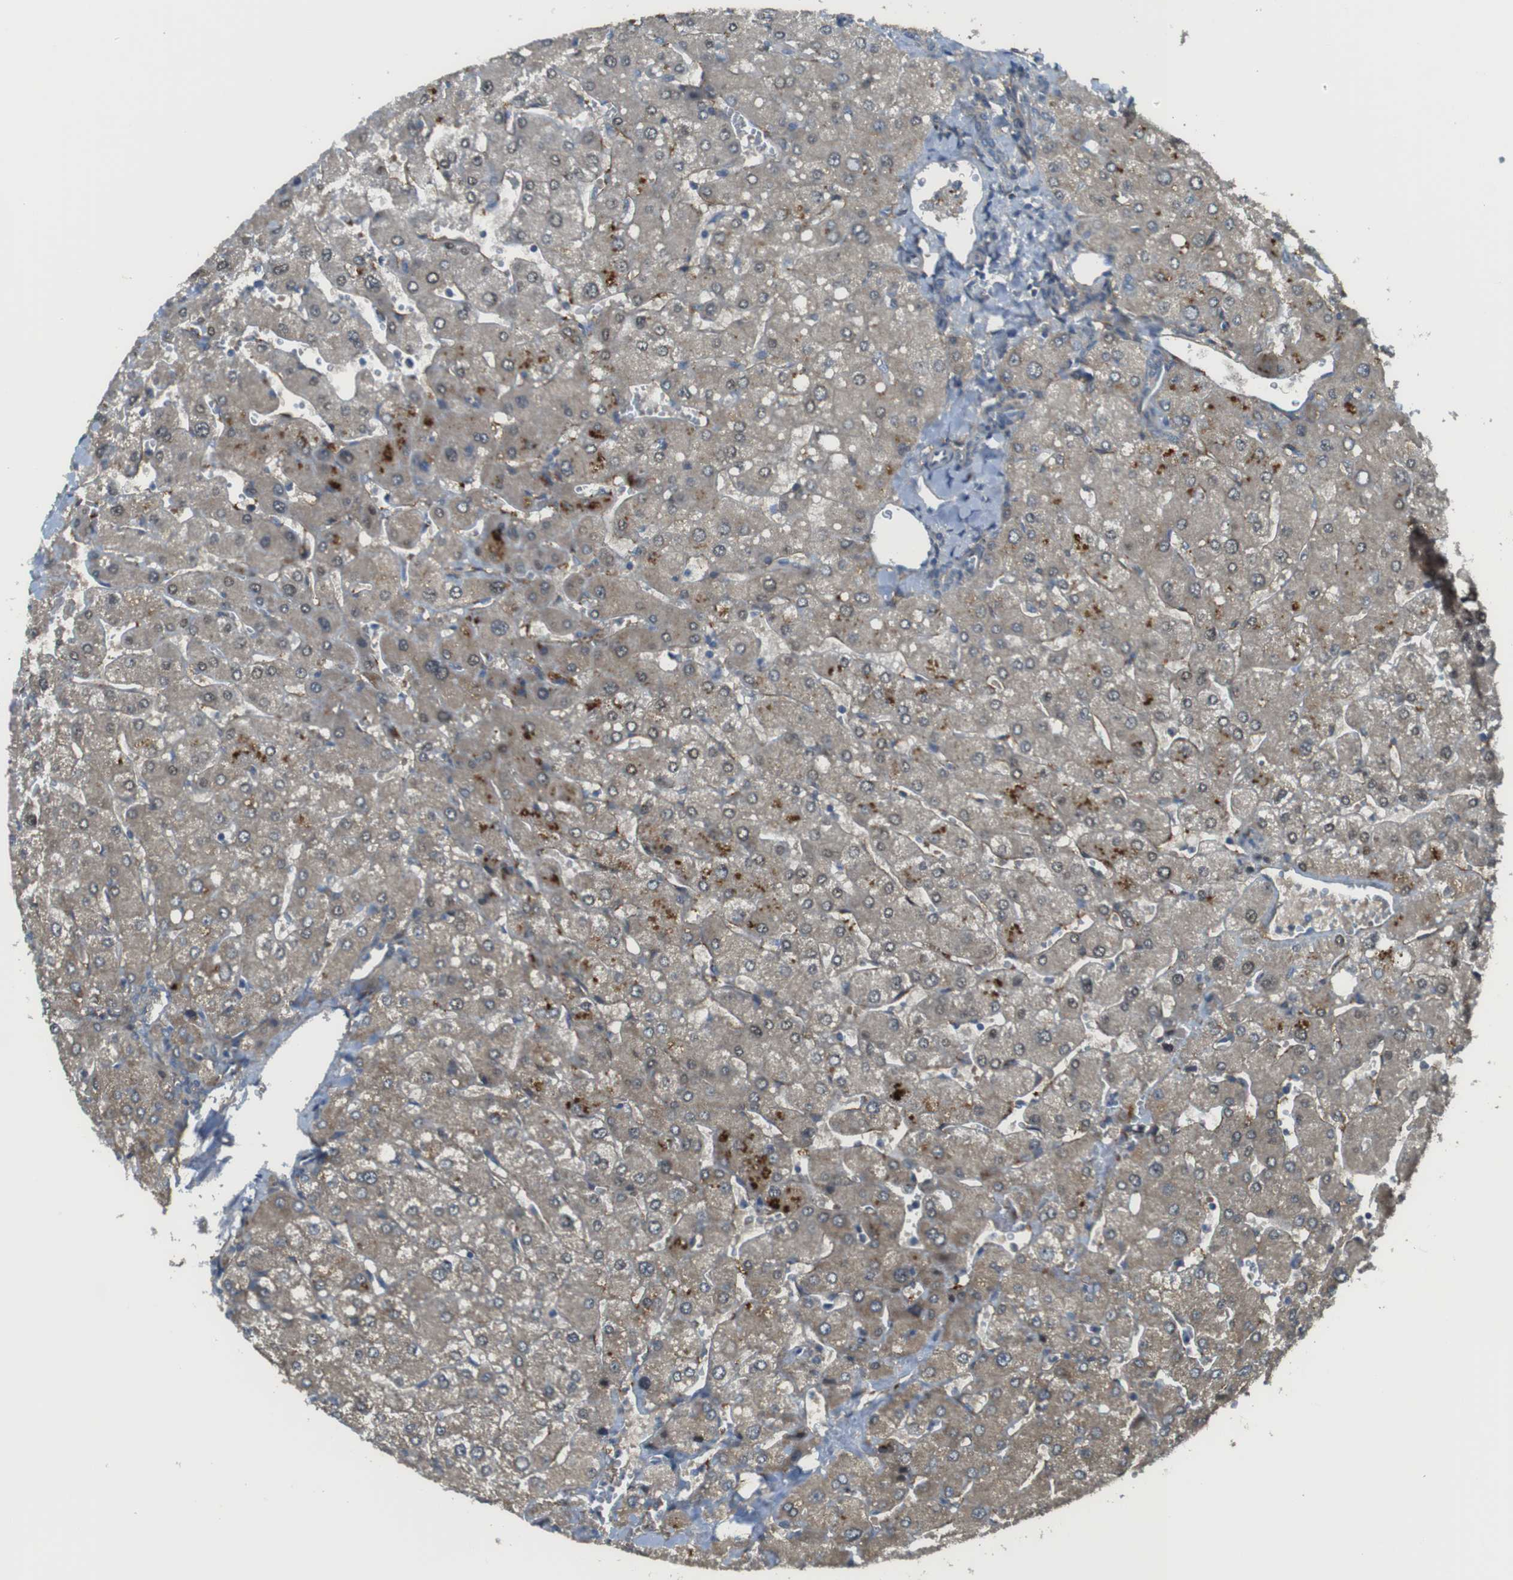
{"staining": {"intensity": "negative", "quantity": "none", "location": "none"}, "tissue": "liver", "cell_type": "Cholangiocytes", "image_type": "normal", "snomed": [{"axis": "morphology", "description": "Normal tissue, NOS"}, {"axis": "topography", "description": "Liver"}], "caption": "High power microscopy micrograph of an immunohistochemistry micrograph of benign liver, revealing no significant expression in cholangiocytes. (Brightfield microscopy of DAB immunohistochemistry at high magnification).", "gene": "ABHD15", "patient": {"sex": "male", "age": 55}}